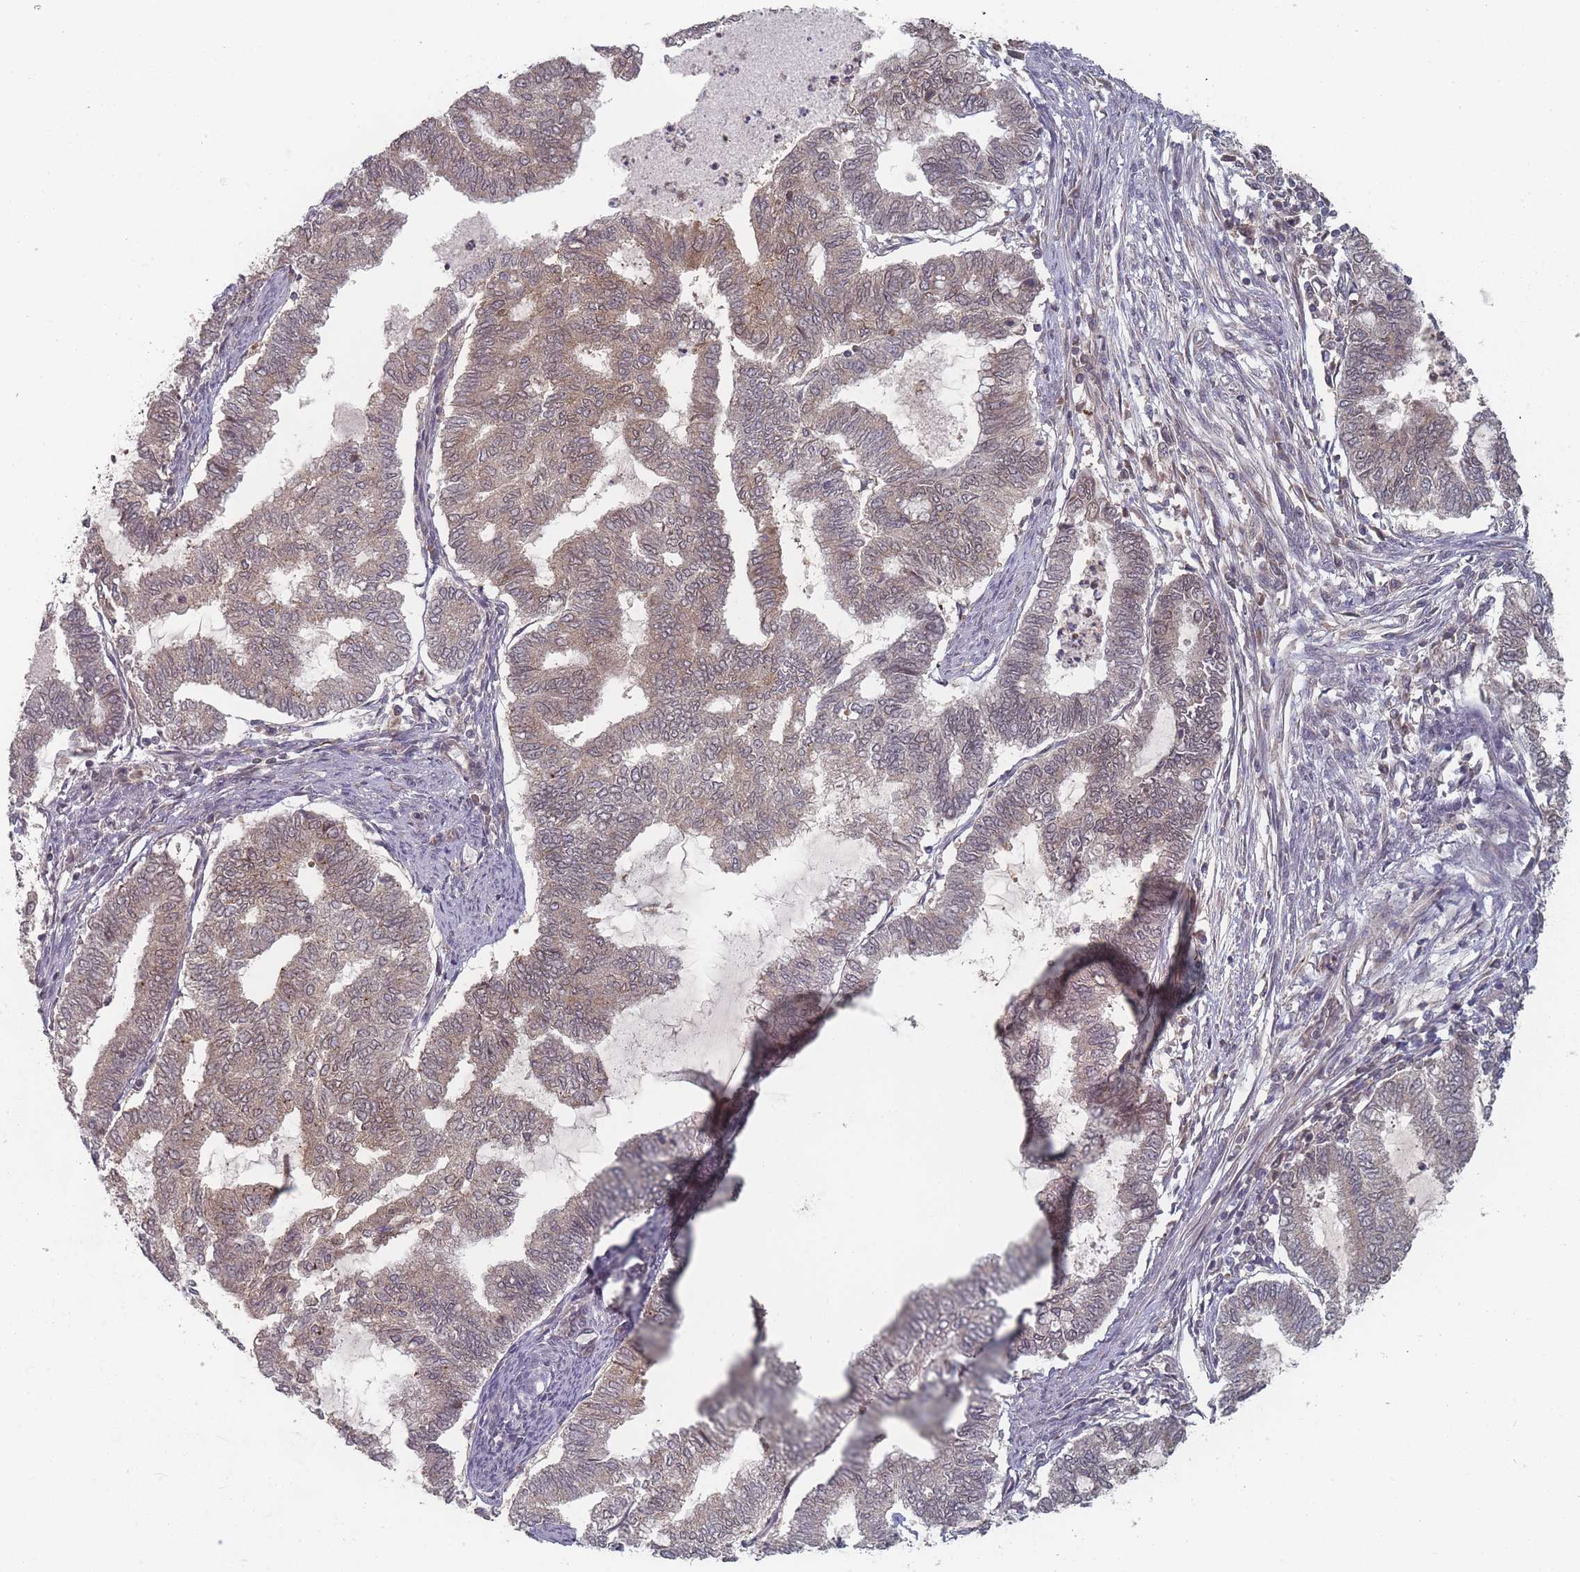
{"staining": {"intensity": "weak", "quantity": "25%-75%", "location": "cytoplasmic/membranous,nuclear"}, "tissue": "endometrial cancer", "cell_type": "Tumor cells", "image_type": "cancer", "snomed": [{"axis": "morphology", "description": "Adenocarcinoma, NOS"}, {"axis": "topography", "description": "Endometrium"}], "caption": "This is a histology image of IHC staining of endometrial cancer (adenocarcinoma), which shows weak expression in the cytoplasmic/membranous and nuclear of tumor cells.", "gene": "TBC1D25", "patient": {"sex": "female", "age": 79}}